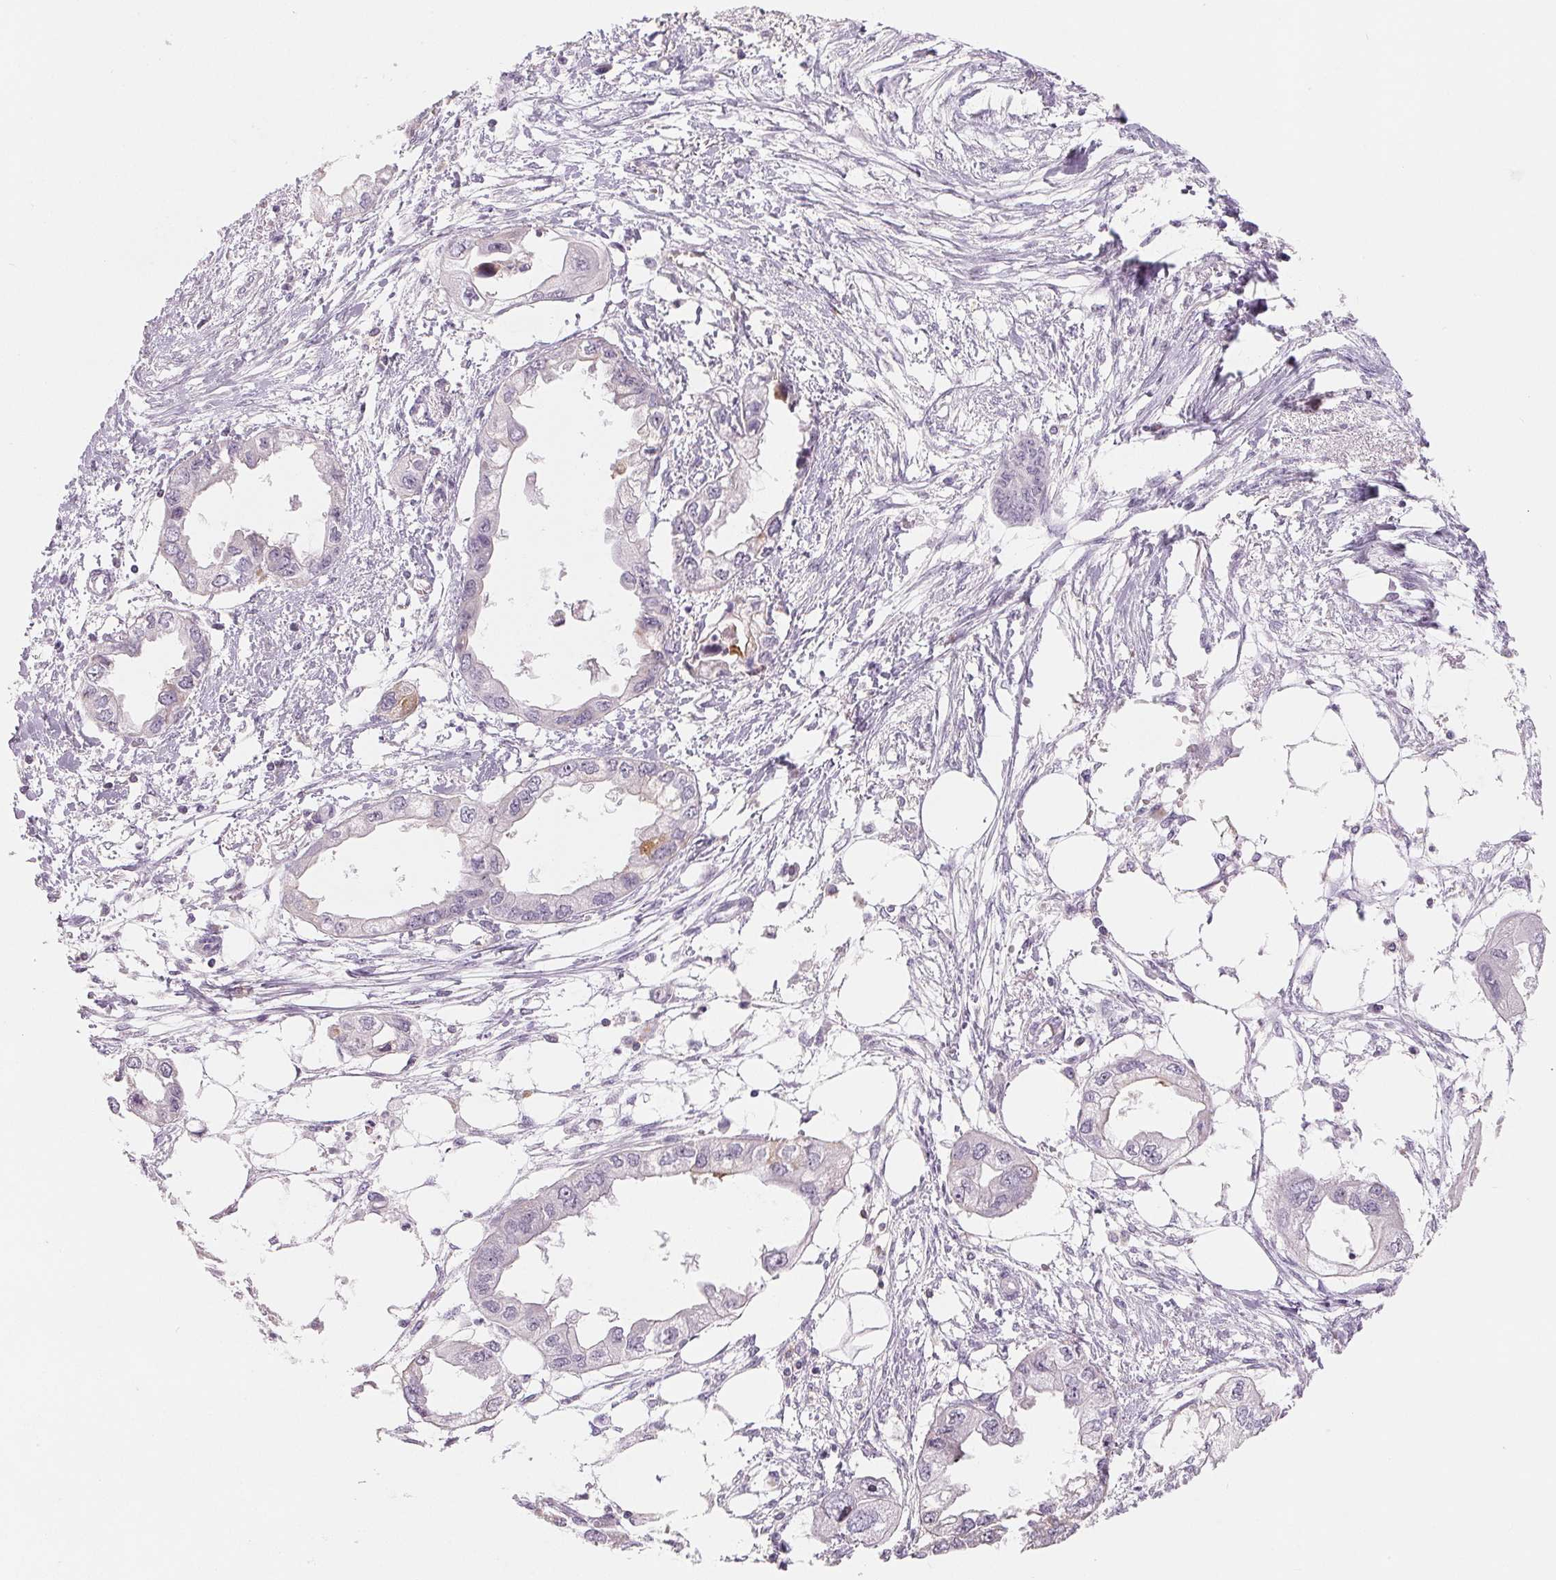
{"staining": {"intensity": "weak", "quantity": "<25%", "location": "cytoplasmic/membranous"}, "tissue": "endometrial cancer", "cell_type": "Tumor cells", "image_type": "cancer", "snomed": [{"axis": "morphology", "description": "Adenocarcinoma, NOS"}, {"axis": "morphology", "description": "Adenocarcinoma, metastatic, NOS"}, {"axis": "topography", "description": "Adipose tissue"}, {"axis": "topography", "description": "Endometrium"}], "caption": "High magnification brightfield microscopy of endometrial cancer (metastatic adenocarcinoma) stained with DAB (3,3'-diaminobenzidine) (brown) and counterstained with hematoxylin (blue): tumor cells show no significant staining.", "gene": "CD69", "patient": {"sex": "female", "age": 67}}